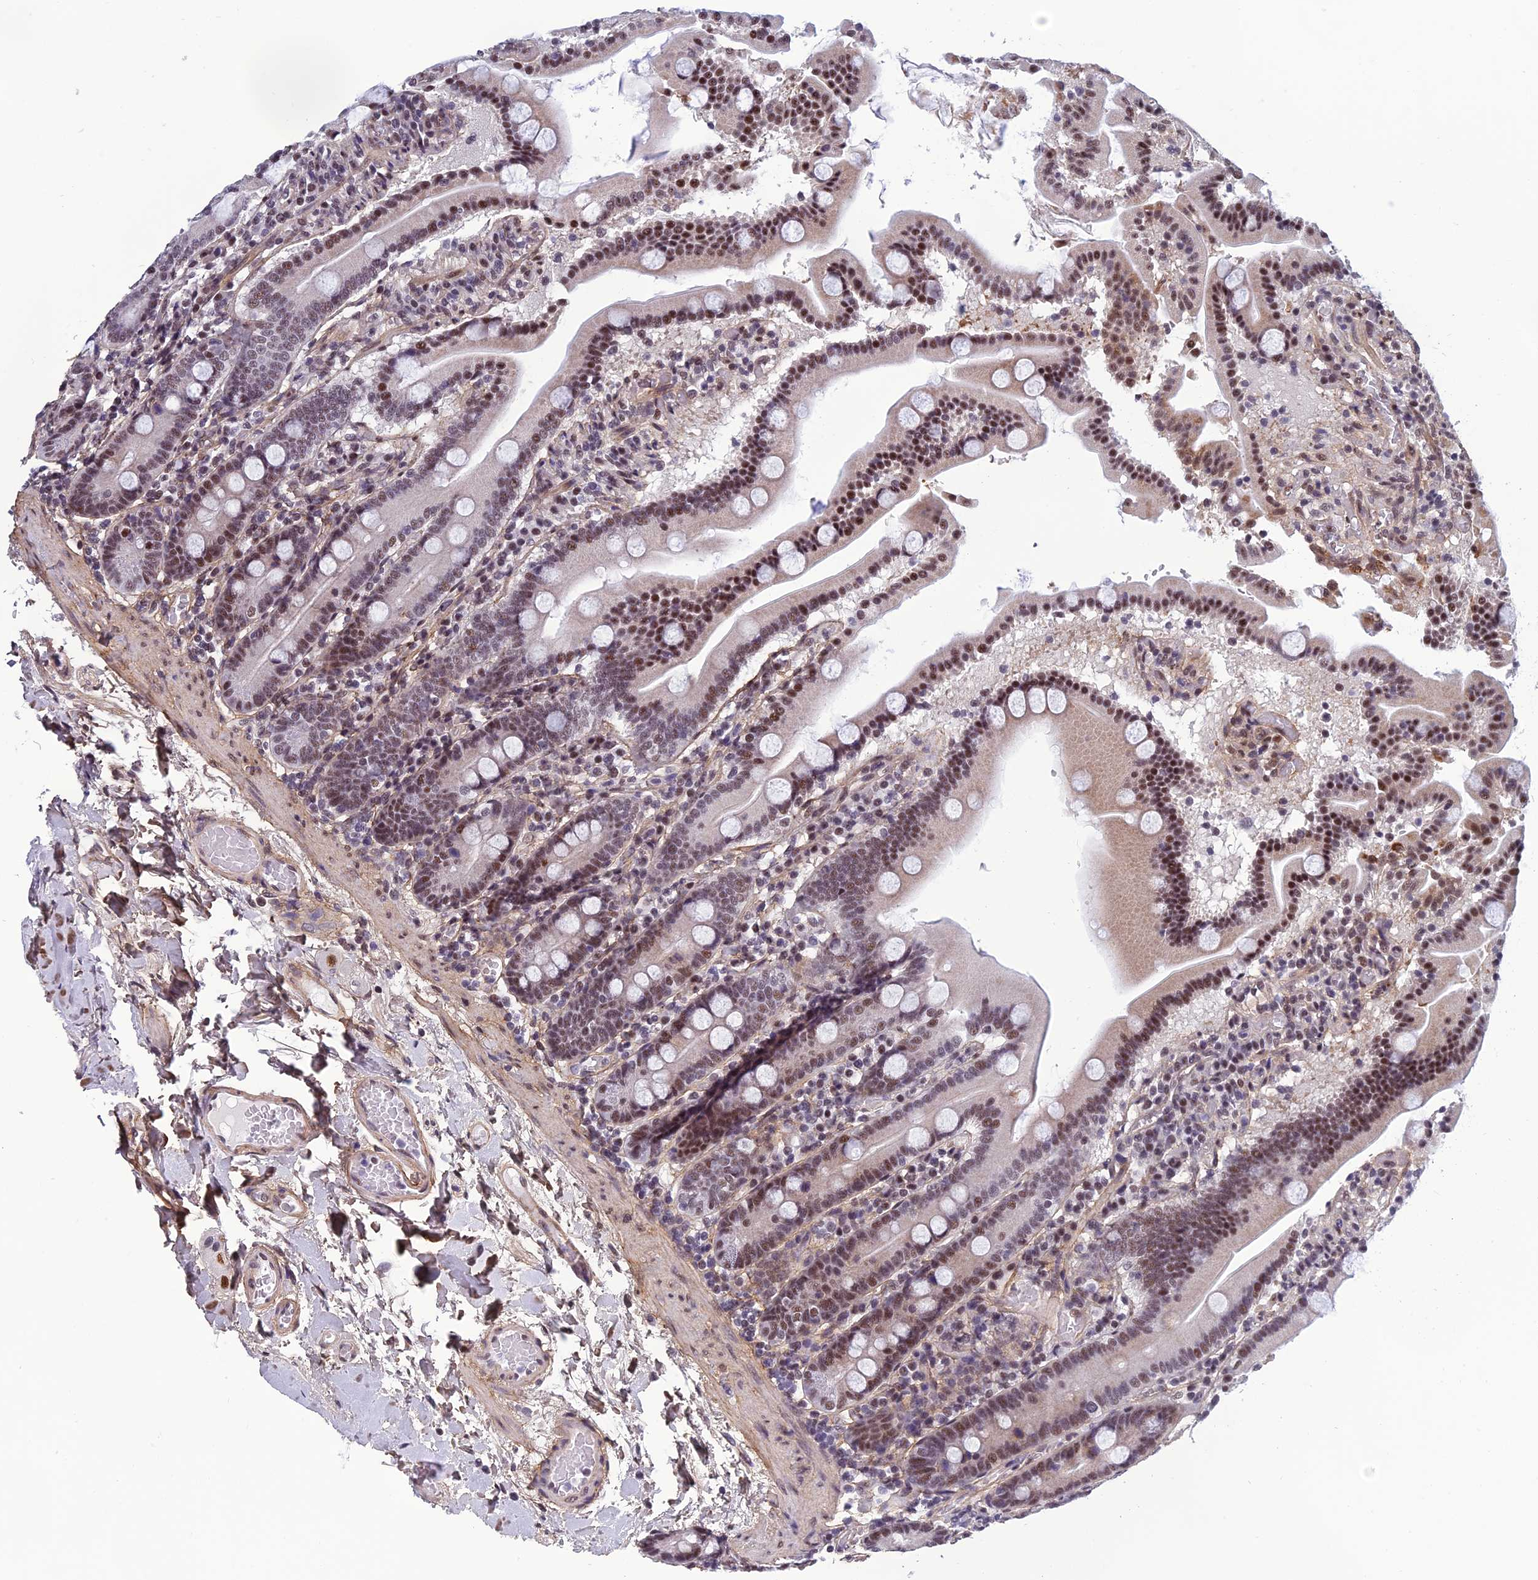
{"staining": {"intensity": "strong", "quantity": ">75%", "location": "nuclear"}, "tissue": "duodenum", "cell_type": "Glandular cells", "image_type": "normal", "snomed": [{"axis": "morphology", "description": "Normal tissue, NOS"}, {"axis": "topography", "description": "Duodenum"}], "caption": "Immunohistochemistry (IHC) micrograph of benign duodenum stained for a protein (brown), which reveals high levels of strong nuclear expression in approximately >75% of glandular cells.", "gene": "RSRC1", "patient": {"sex": "male", "age": 55}}